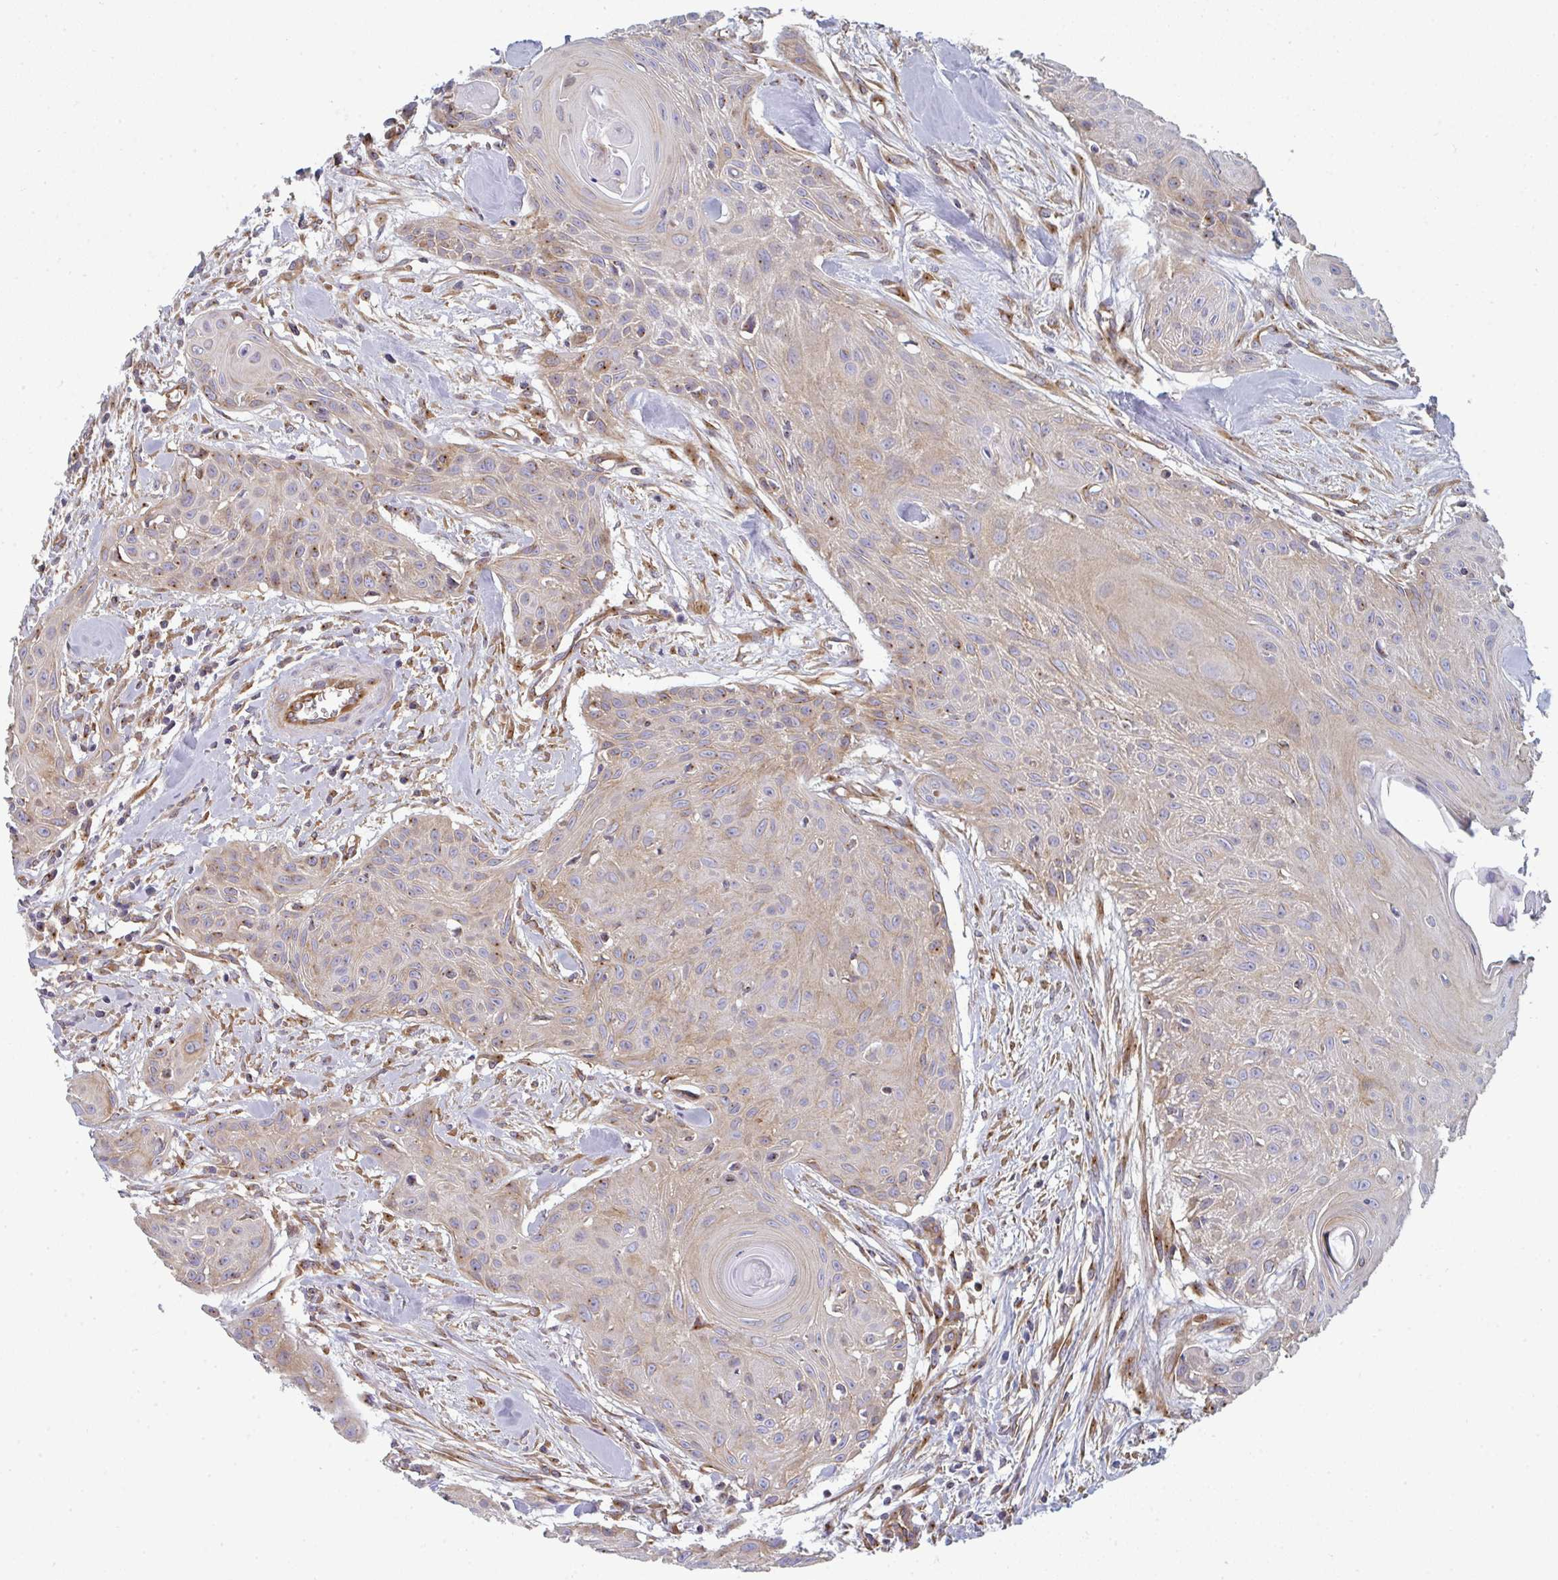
{"staining": {"intensity": "moderate", "quantity": "25%-75%", "location": "cytoplasmic/membranous"}, "tissue": "head and neck cancer", "cell_type": "Tumor cells", "image_type": "cancer", "snomed": [{"axis": "morphology", "description": "Squamous cell carcinoma, NOS"}, {"axis": "topography", "description": "Lymph node"}, {"axis": "topography", "description": "Salivary gland"}, {"axis": "topography", "description": "Head-Neck"}], "caption": "Immunohistochemical staining of human squamous cell carcinoma (head and neck) displays medium levels of moderate cytoplasmic/membranous staining in approximately 25%-75% of tumor cells. (Brightfield microscopy of DAB IHC at high magnification).", "gene": "DYNC1I2", "patient": {"sex": "female", "age": 74}}